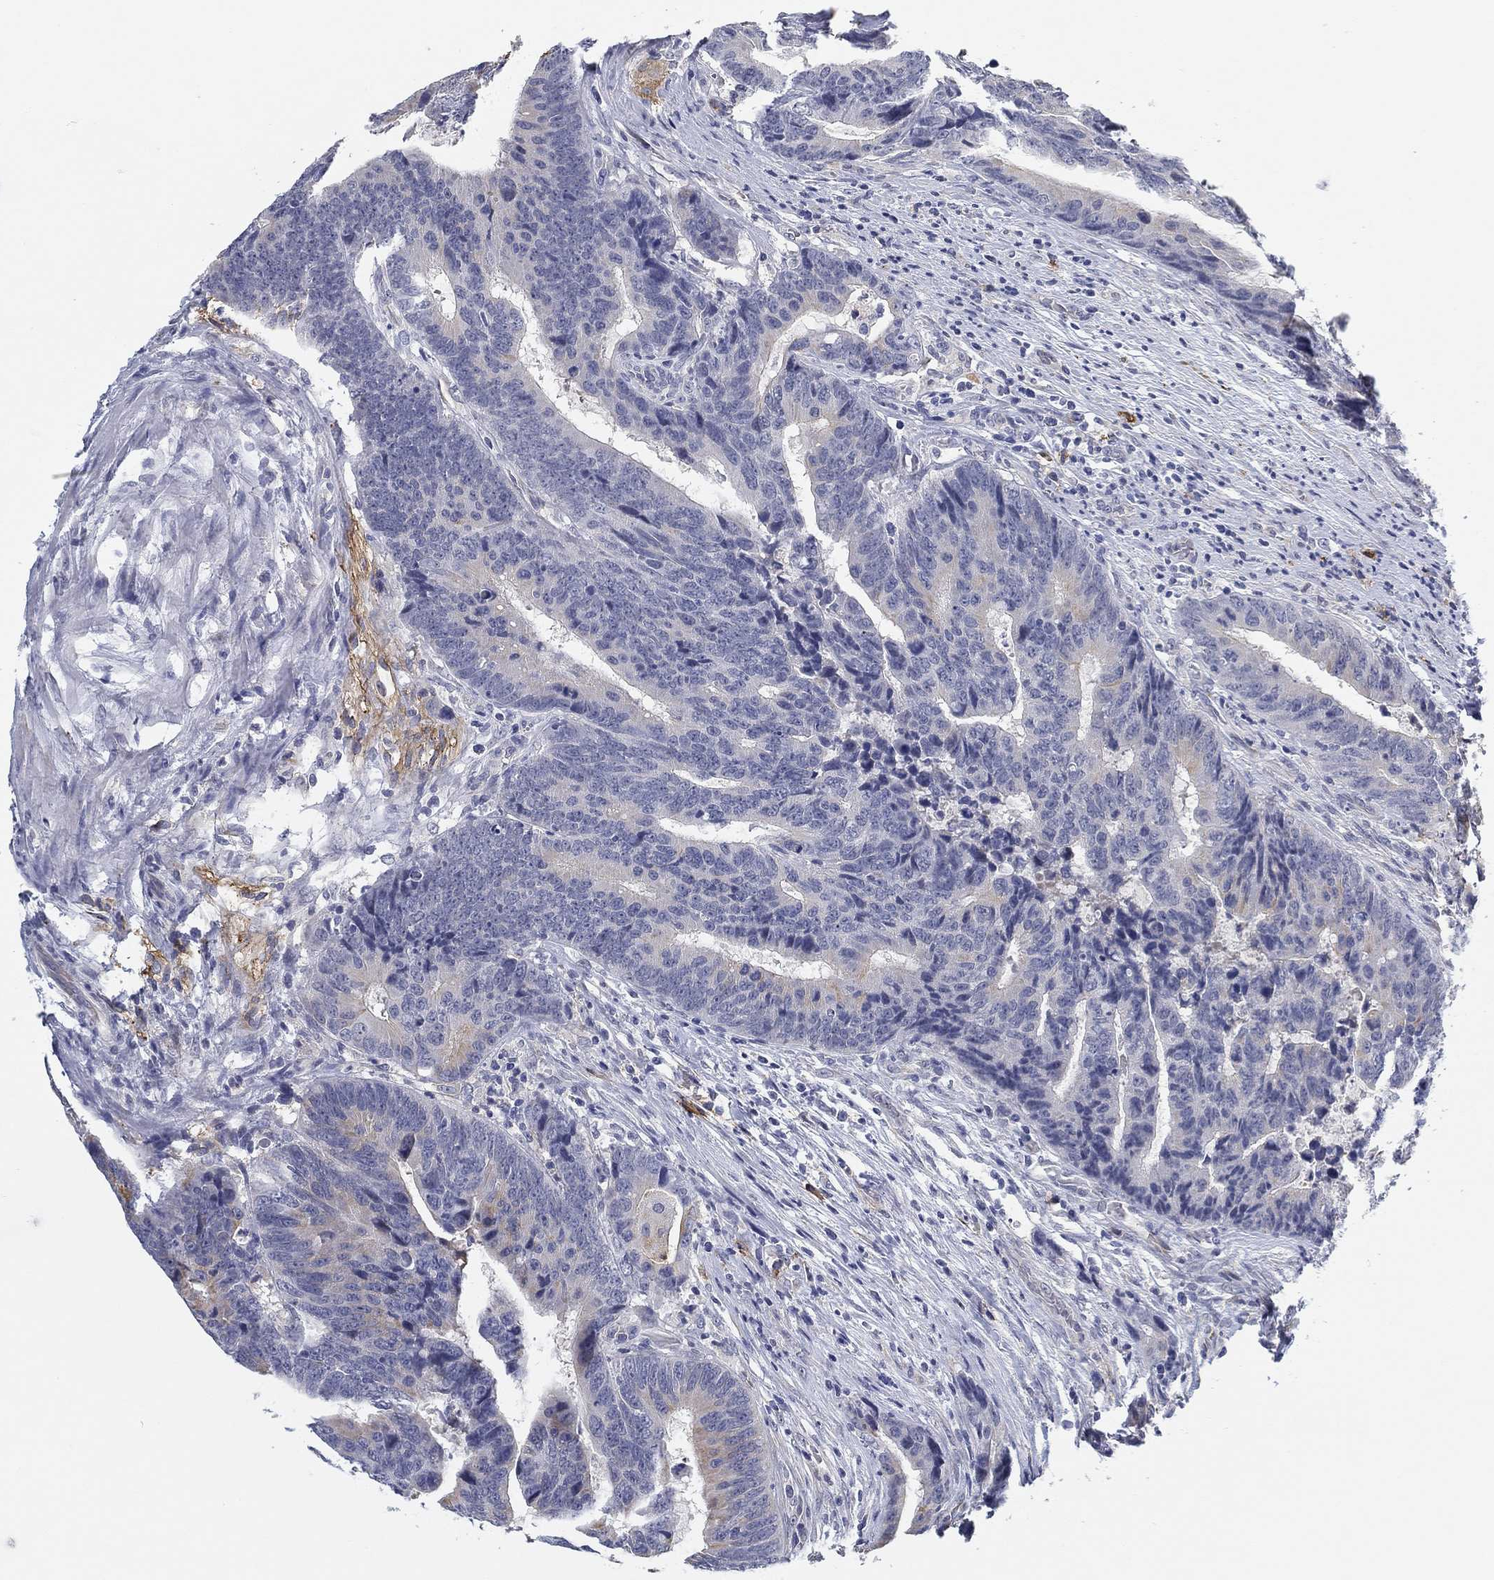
{"staining": {"intensity": "weak", "quantity": "<25%", "location": "cytoplasmic/membranous"}, "tissue": "colorectal cancer", "cell_type": "Tumor cells", "image_type": "cancer", "snomed": [{"axis": "morphology", "description": "Adenocarcinoma, NOS"}, {"axis": "topography", "description": "Colon"}], "caption": "The micrograph shows no staining of tumor cells in colorectal cancer (adenocarcinoma).", "gene": "SLC2A5", "patient": {"sex": "female", "age": 56}}